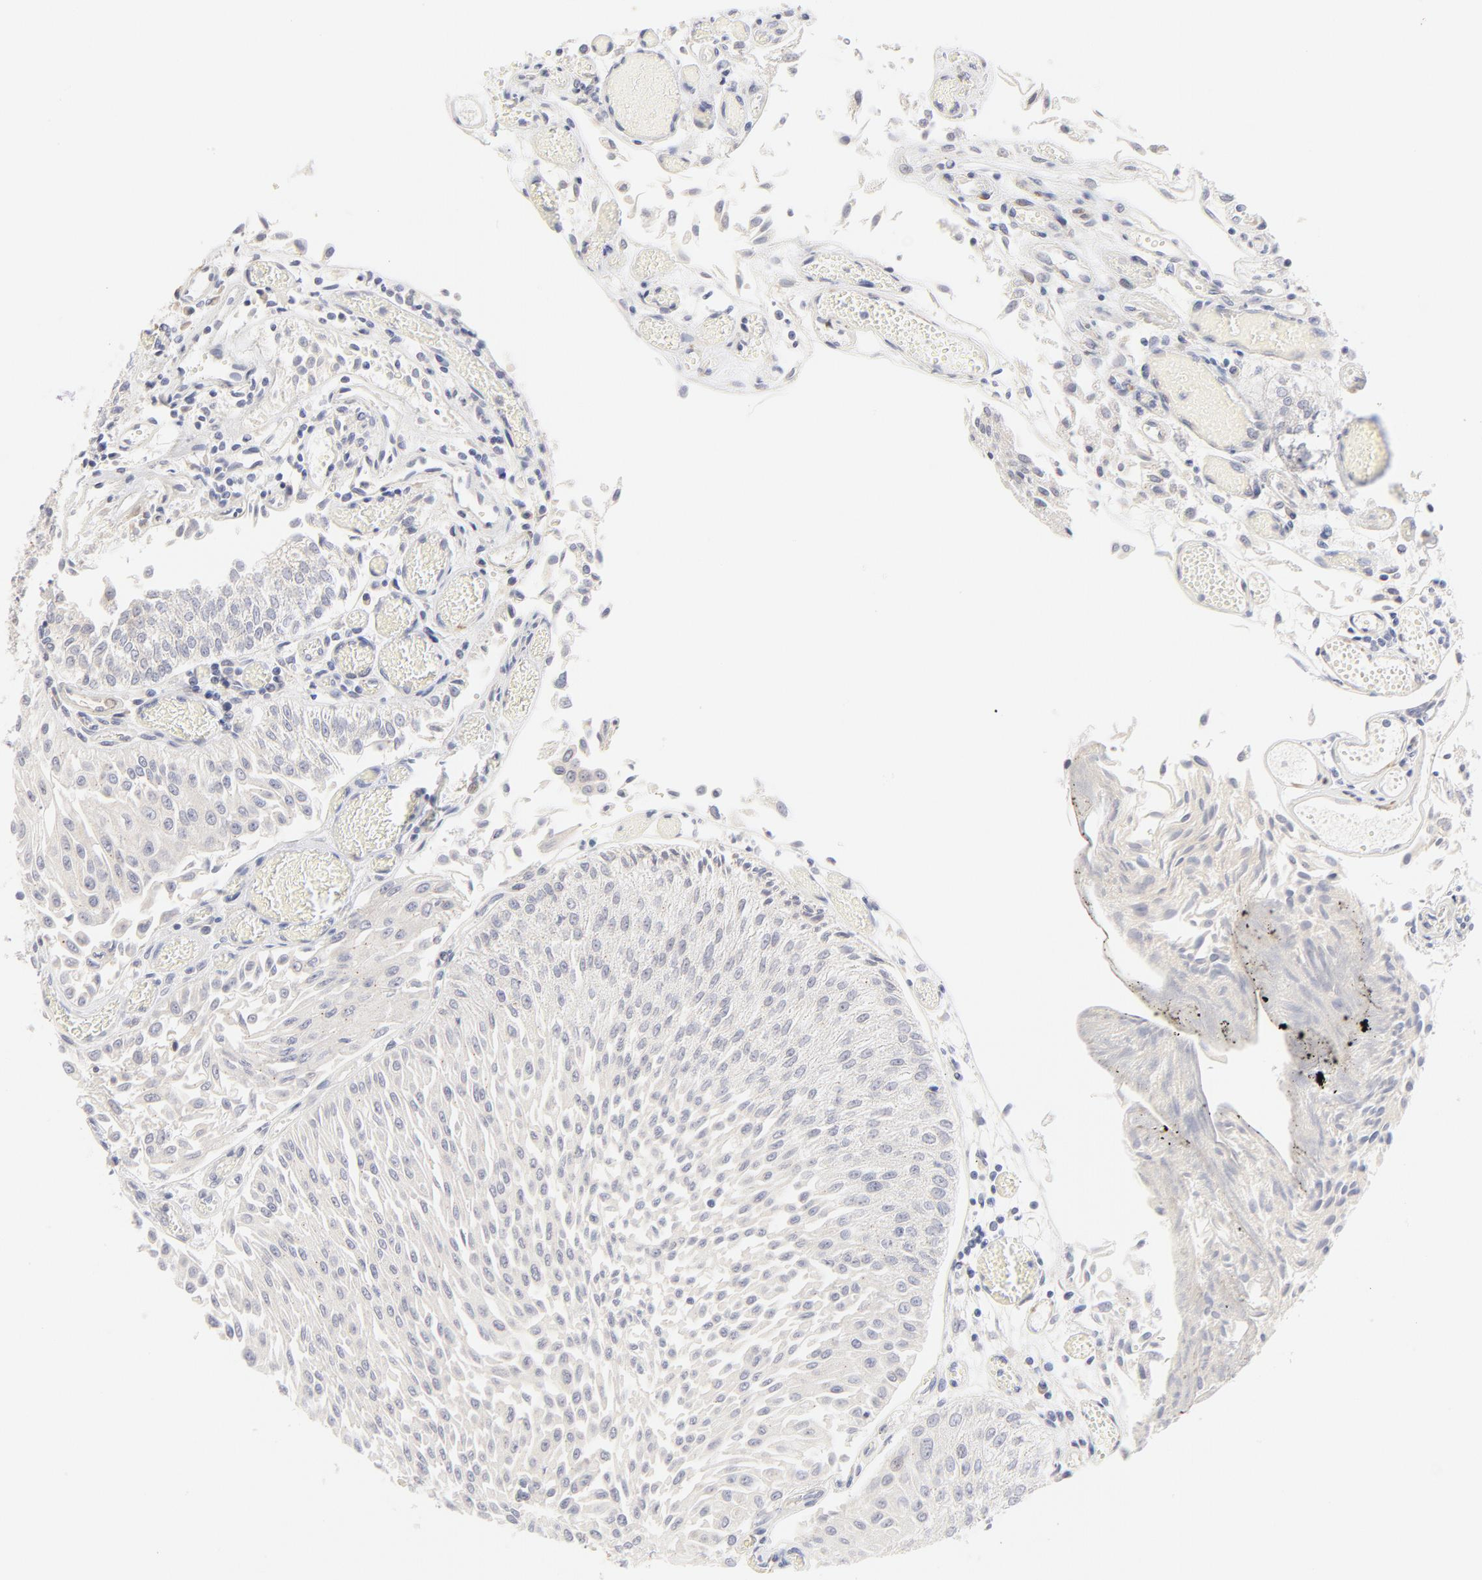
{"staining": {"intensity": "negative", "quantity": "none", "location": "none"}, "tissue": "urothelial cancer", "cell_type": "Tumor cells", "image_type": "cancer", "snomed": [{"axis": "morphology", "description": "Urothelial carcinoma, Low grade"}, {"axis": "topography", "description": "Urinary bladder"}], "caption": "Urothelial carcinoma (low-grade) stained for a protein using immunohistochemistry (IHC) displays no staining tumor cells.", "gene": "NKX2-2", "patient": {"sex": "male", "age": 86}}